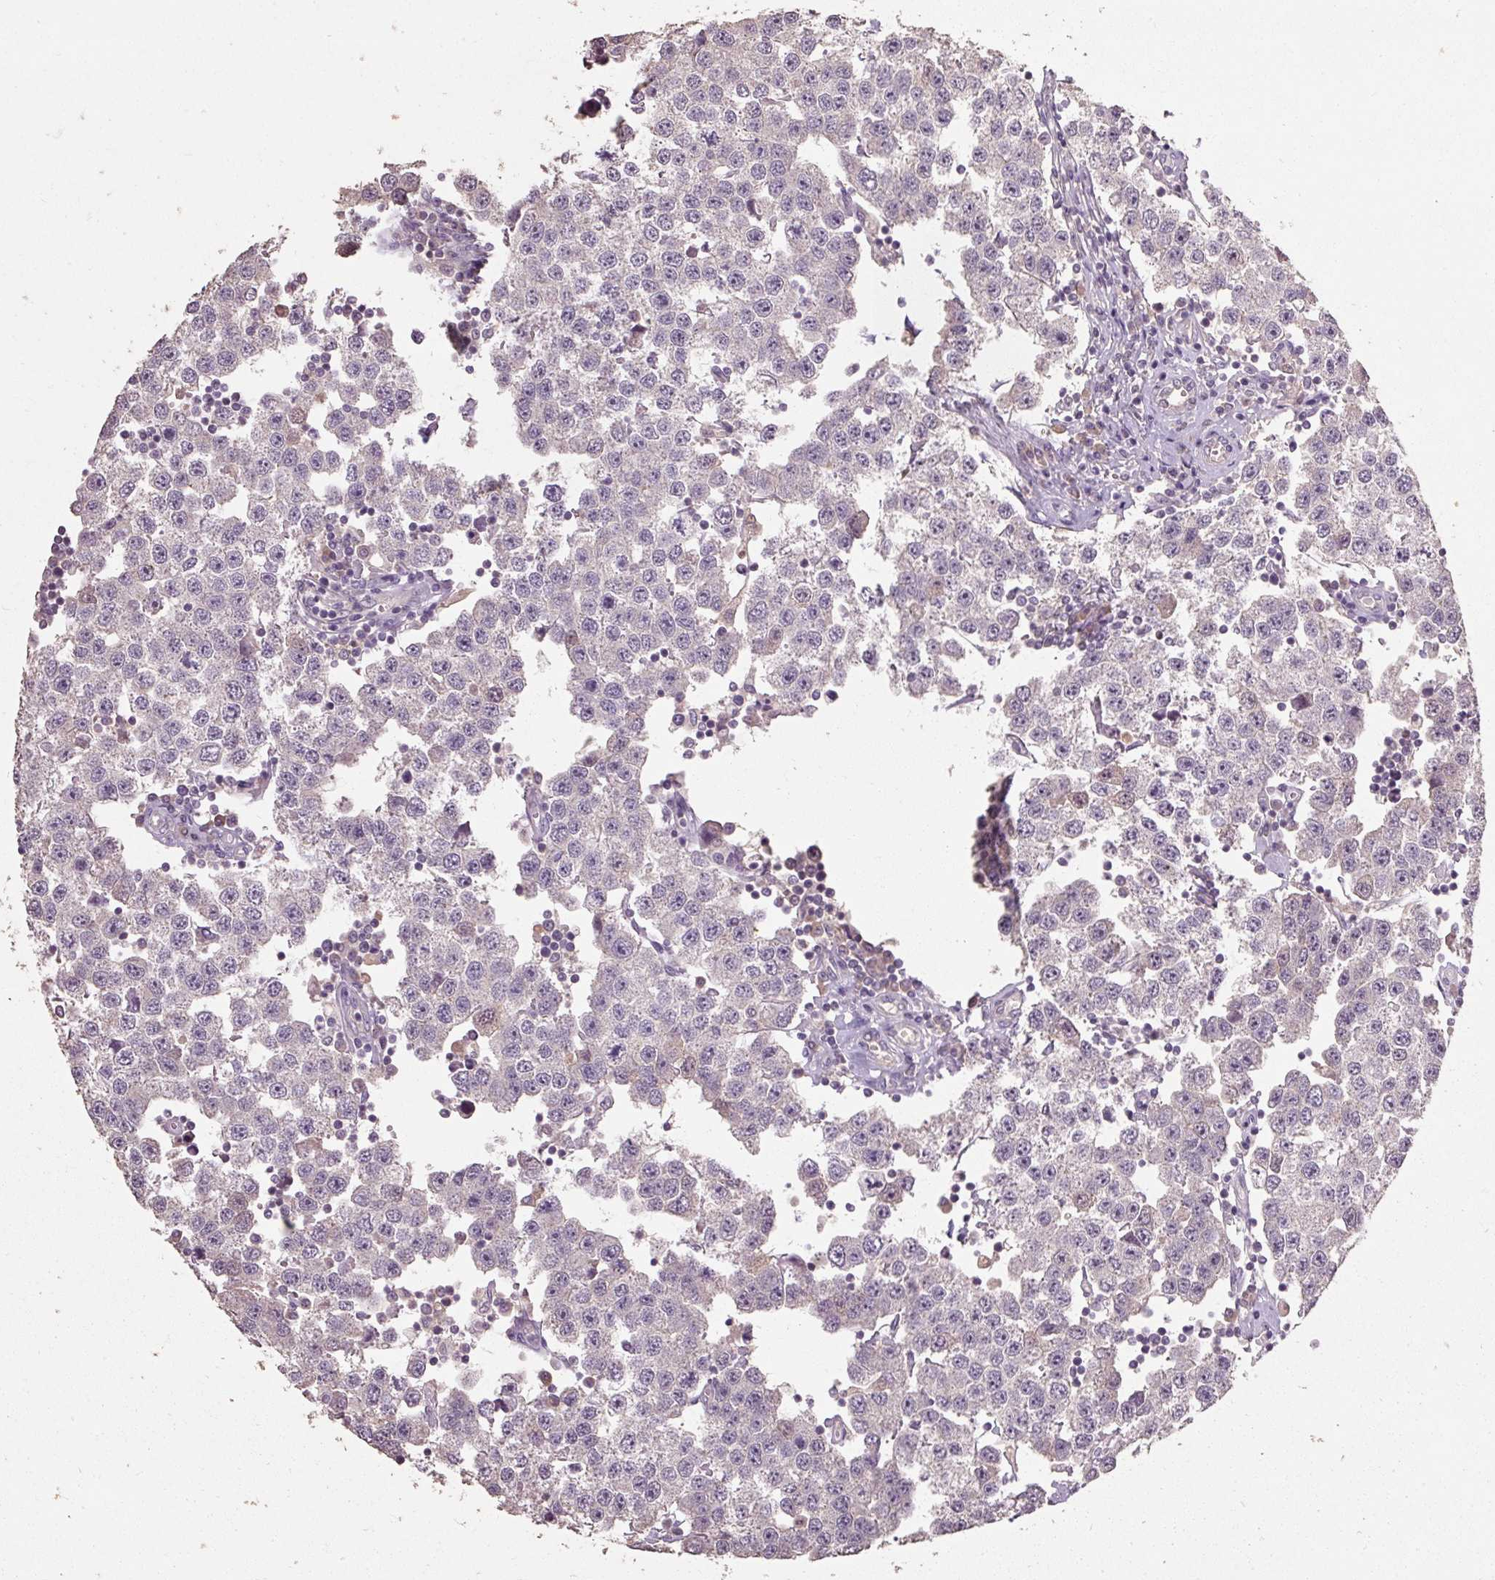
{"staining": {"intensity": "negative", "quantity": "none", "location": "none"}, "tissue": "testis cancer", "cell_type": "Tumor cells", "image_type": "cancer", "snomed": [{"axis": "morphology", "description": "Seminoma, NOS"}, {"axis": "topography", "description": "Testis"}], "caption": "Tumor cells are negative for protein expression in human testis cancer. (DAB (3,3'-diaminobenzidine) IHC with hematoxylin counter stain).", "gene": "CFAP65", "patient": {"sex": "male", "age": 34}}